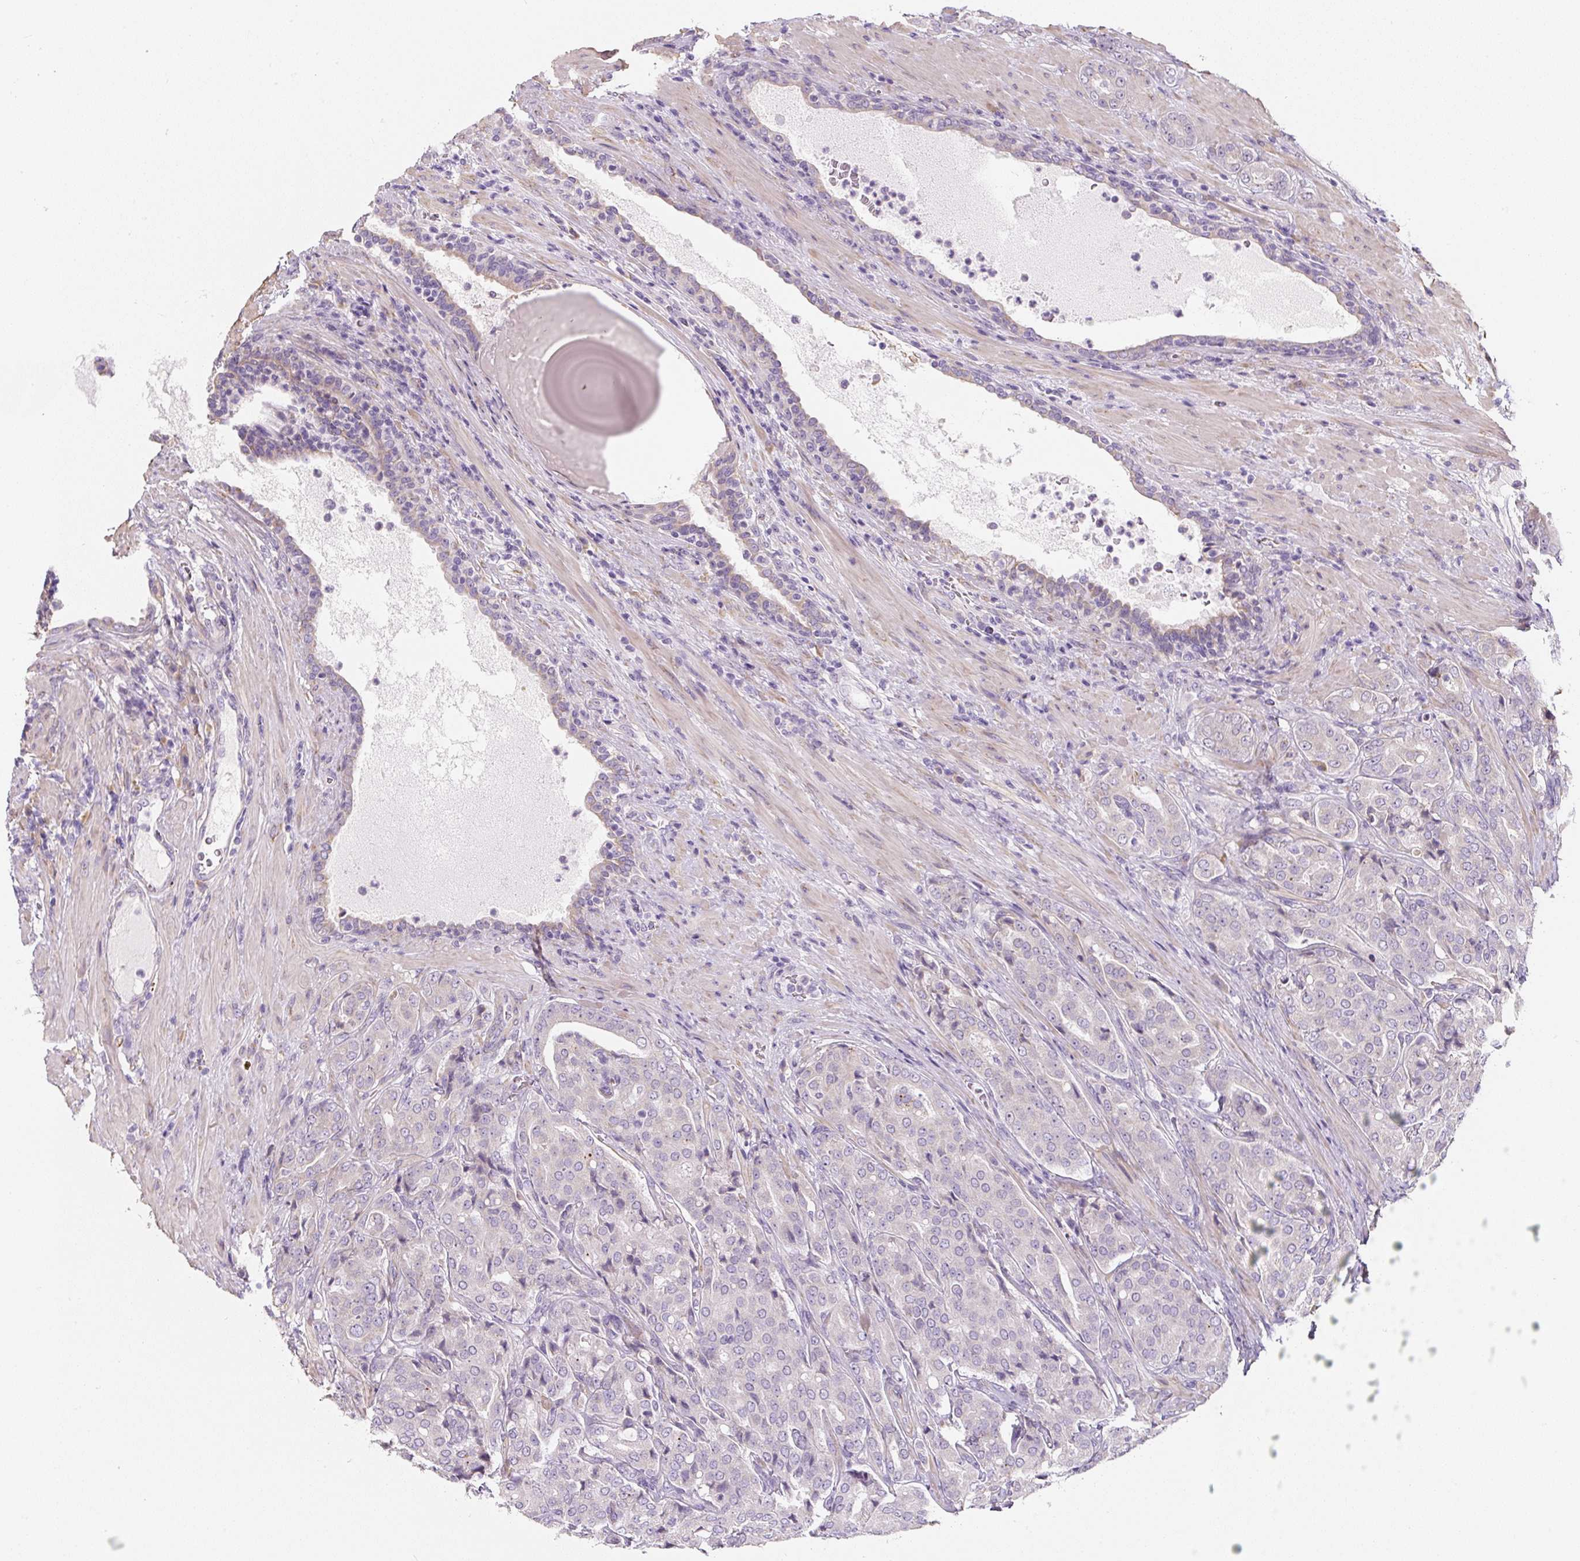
{"staining": {"intensity": "negative", "quantity": "none", "location": "none"}, "tissue": "prostate cancer", "cell_type": "Tumor cells", "image_type": "cancer", "snomed": [{"axis": "morphology", "description": "Adenocarcinoma, High grade"}, {"axis": "topography", "description": "Prostate"}], "caption": "This is an immunohistochemistry histopathology image of high-grade adenocarcinoma (prostate). There is no staining in tumor cells.", "gene": "PWWP3B", "patient": {"sex": "male", "age": 68}}